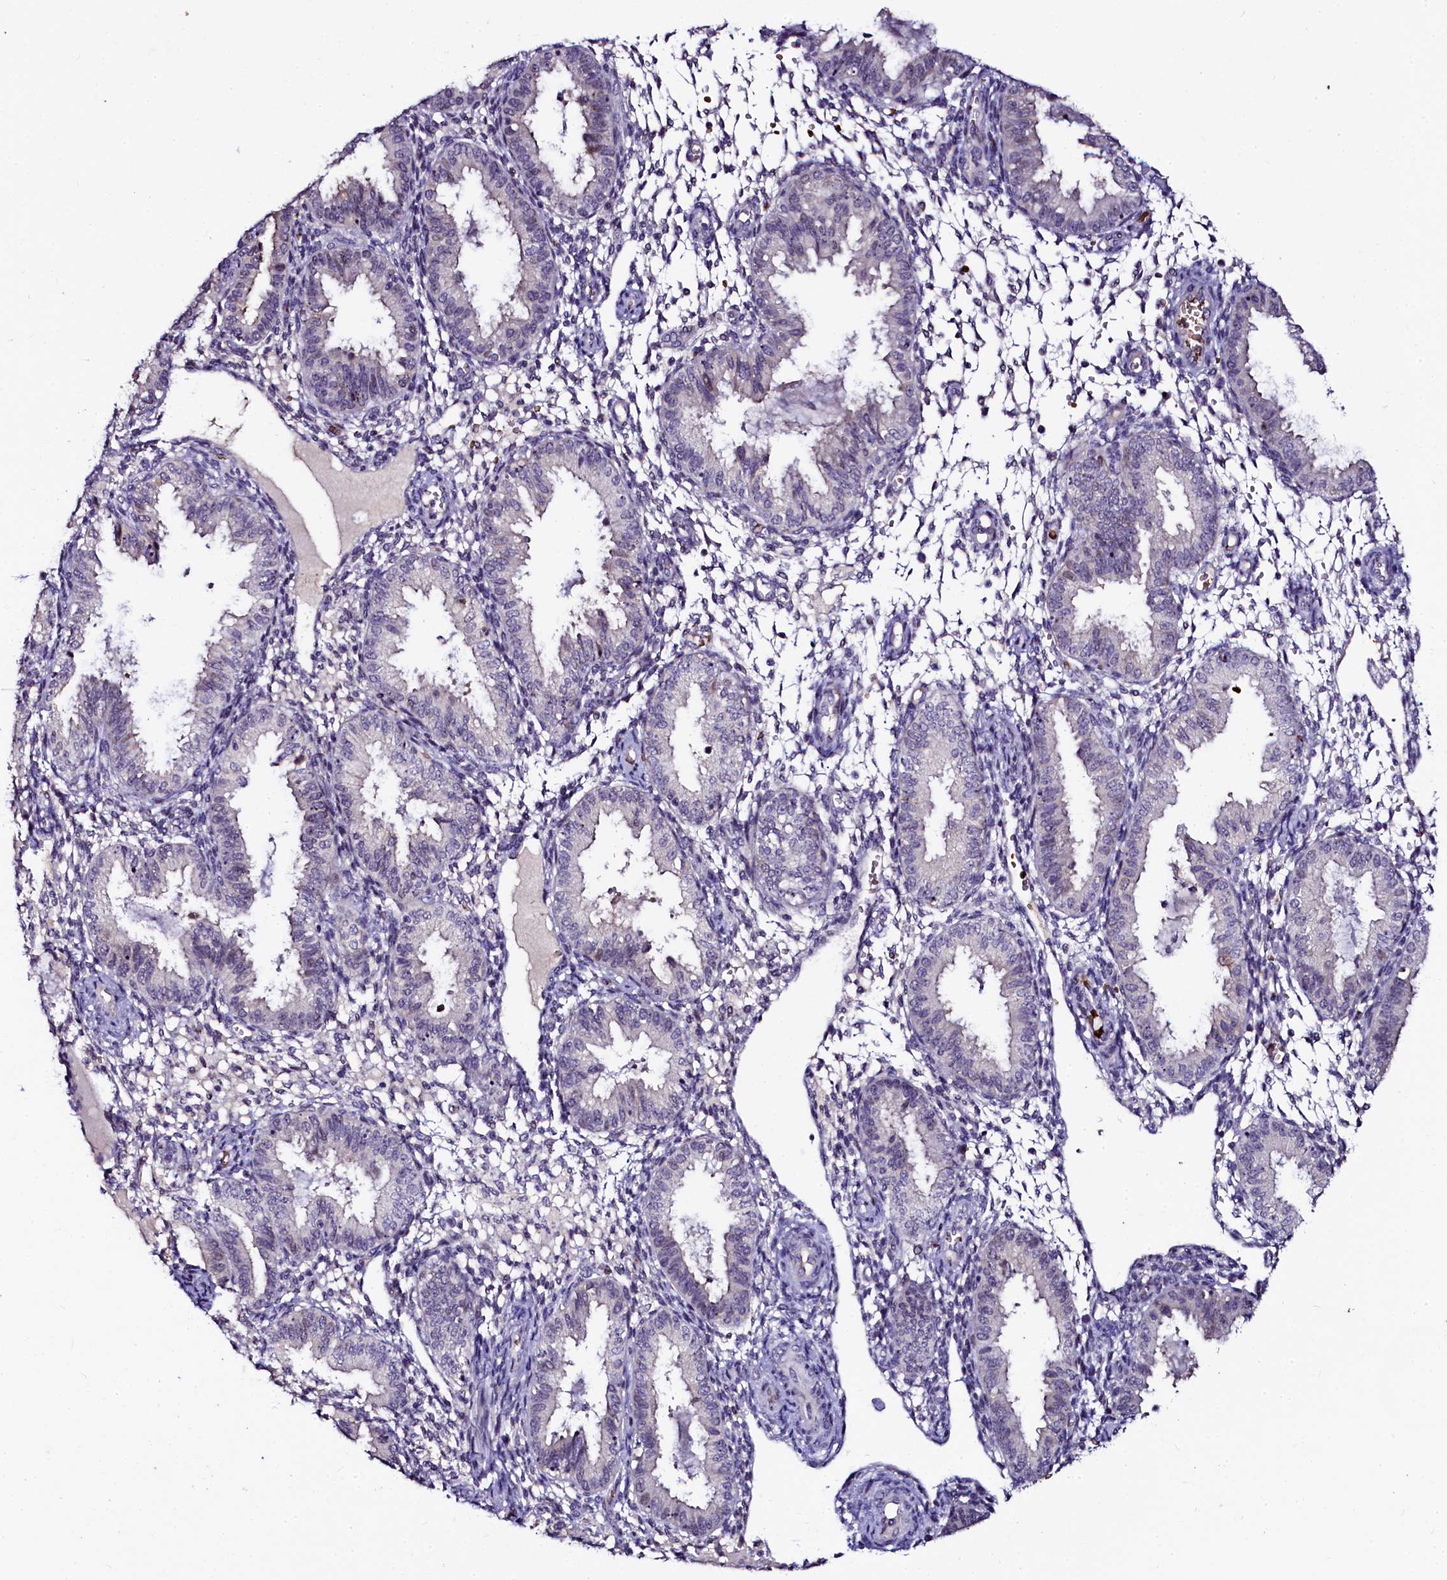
{"staining": {"intensity": "negative", "quantity": "none", "location": "none"}, "tissue": "endometrium", "cell_type": "Cells in endometrial stroma", "image_type": "normal", "snomed": [{"axis": "morphology", "description": "Normal tissue, NOS"}, {"axis": "topography", "description": "Endometrium"}], "caption": "This is an immunohistochemistry (IHC) photomicrograph of normal endometrium. There is no positivity in cells in endometrial stroma.", "gene": "CTDSPL2", "patient": {"sex": "female", "age": 33}}